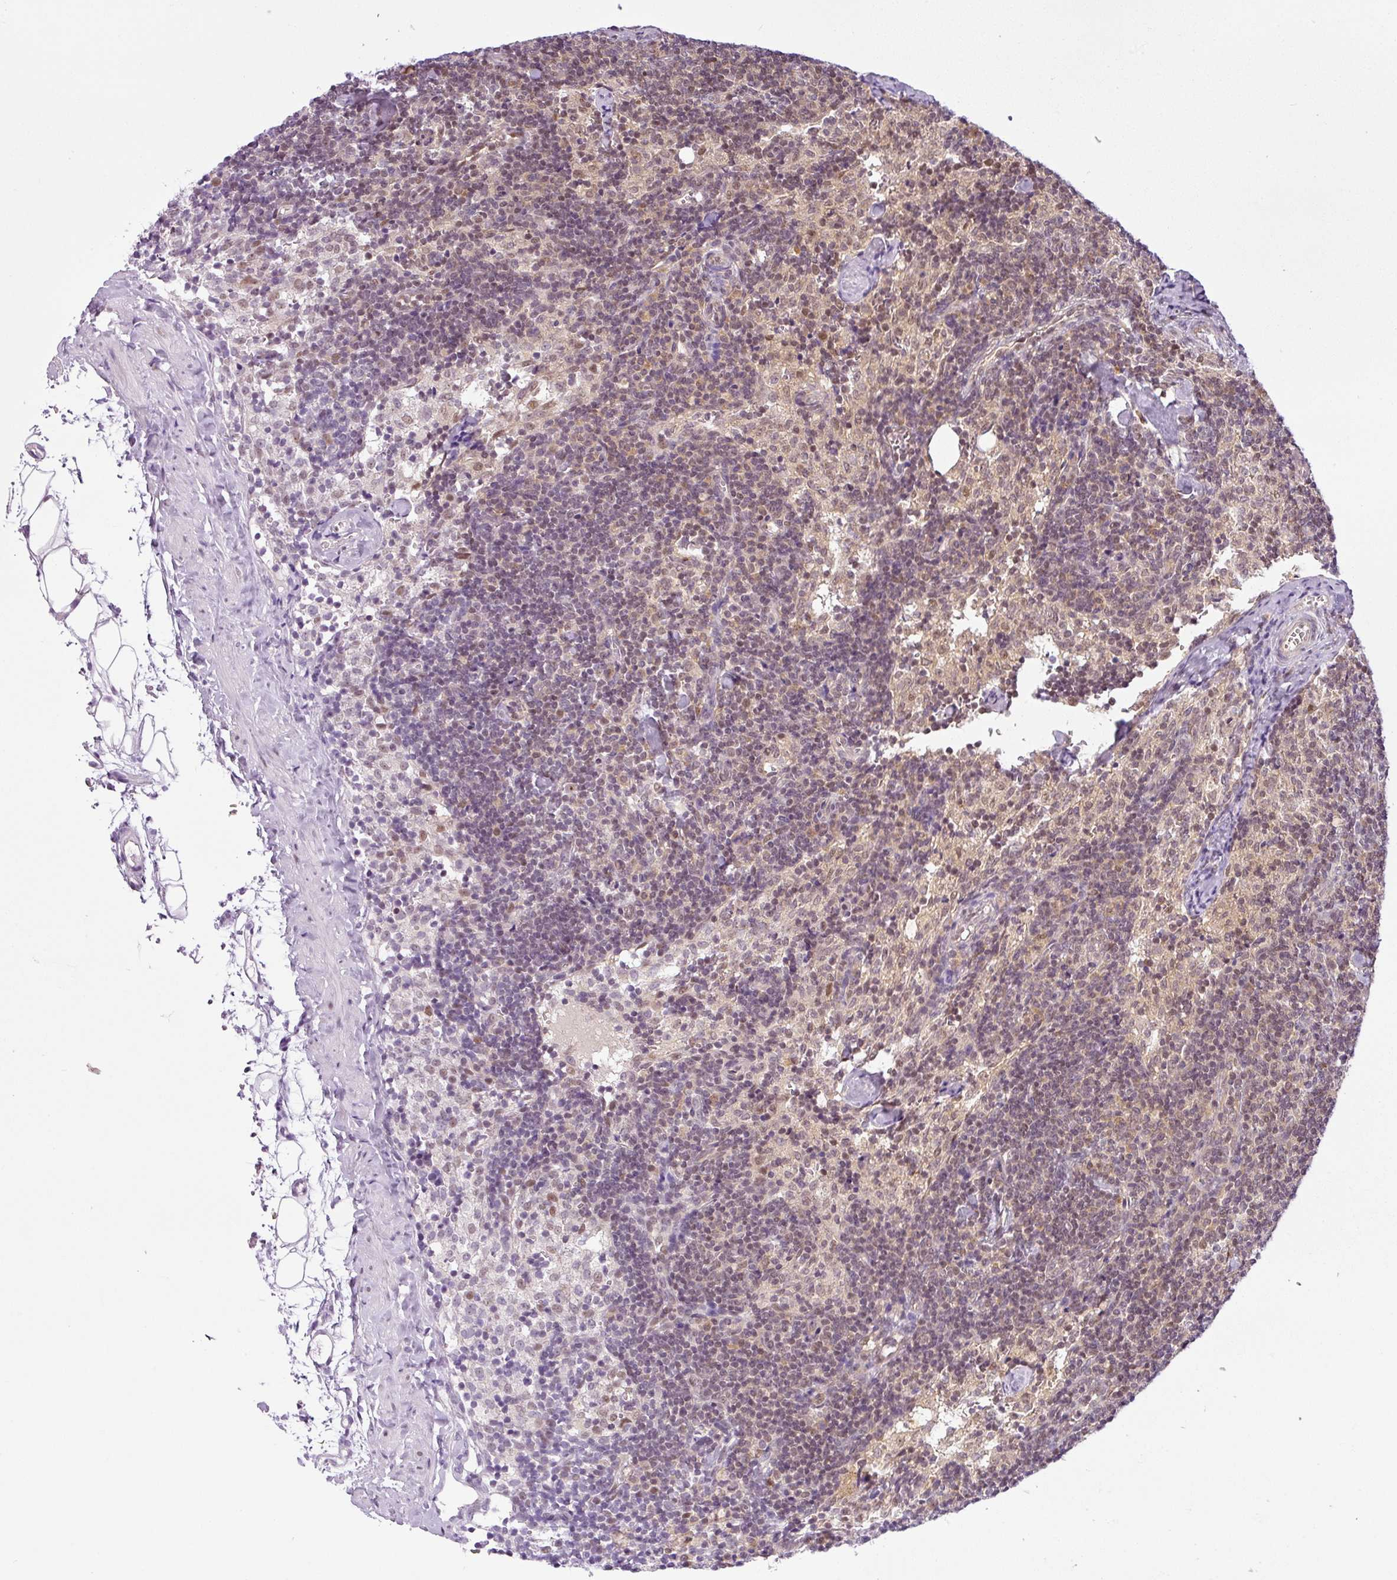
{"staining": {"intensity": "negative", "quantity": "none", "location": "none"}, "tissue": "lymph node", "cell_type": "Germinal center cells", "image_type": "normal", "snomed": [{"axis": "morphology", "description": "Normal tissue, NOS"}, {"axis": "topography", "description": "Lymph node"}], "caption": "IHC micrograph of benign human lymph node stained for a protein (brown), which shows no positivity in germinal center cells. (Stains: DAB IHC with hematoxylin counter stain, Microscopy: brightfield microscopy at high magnification).", "gene": "NDUFB2", "patient": {"sex": "female", "age": 52}}